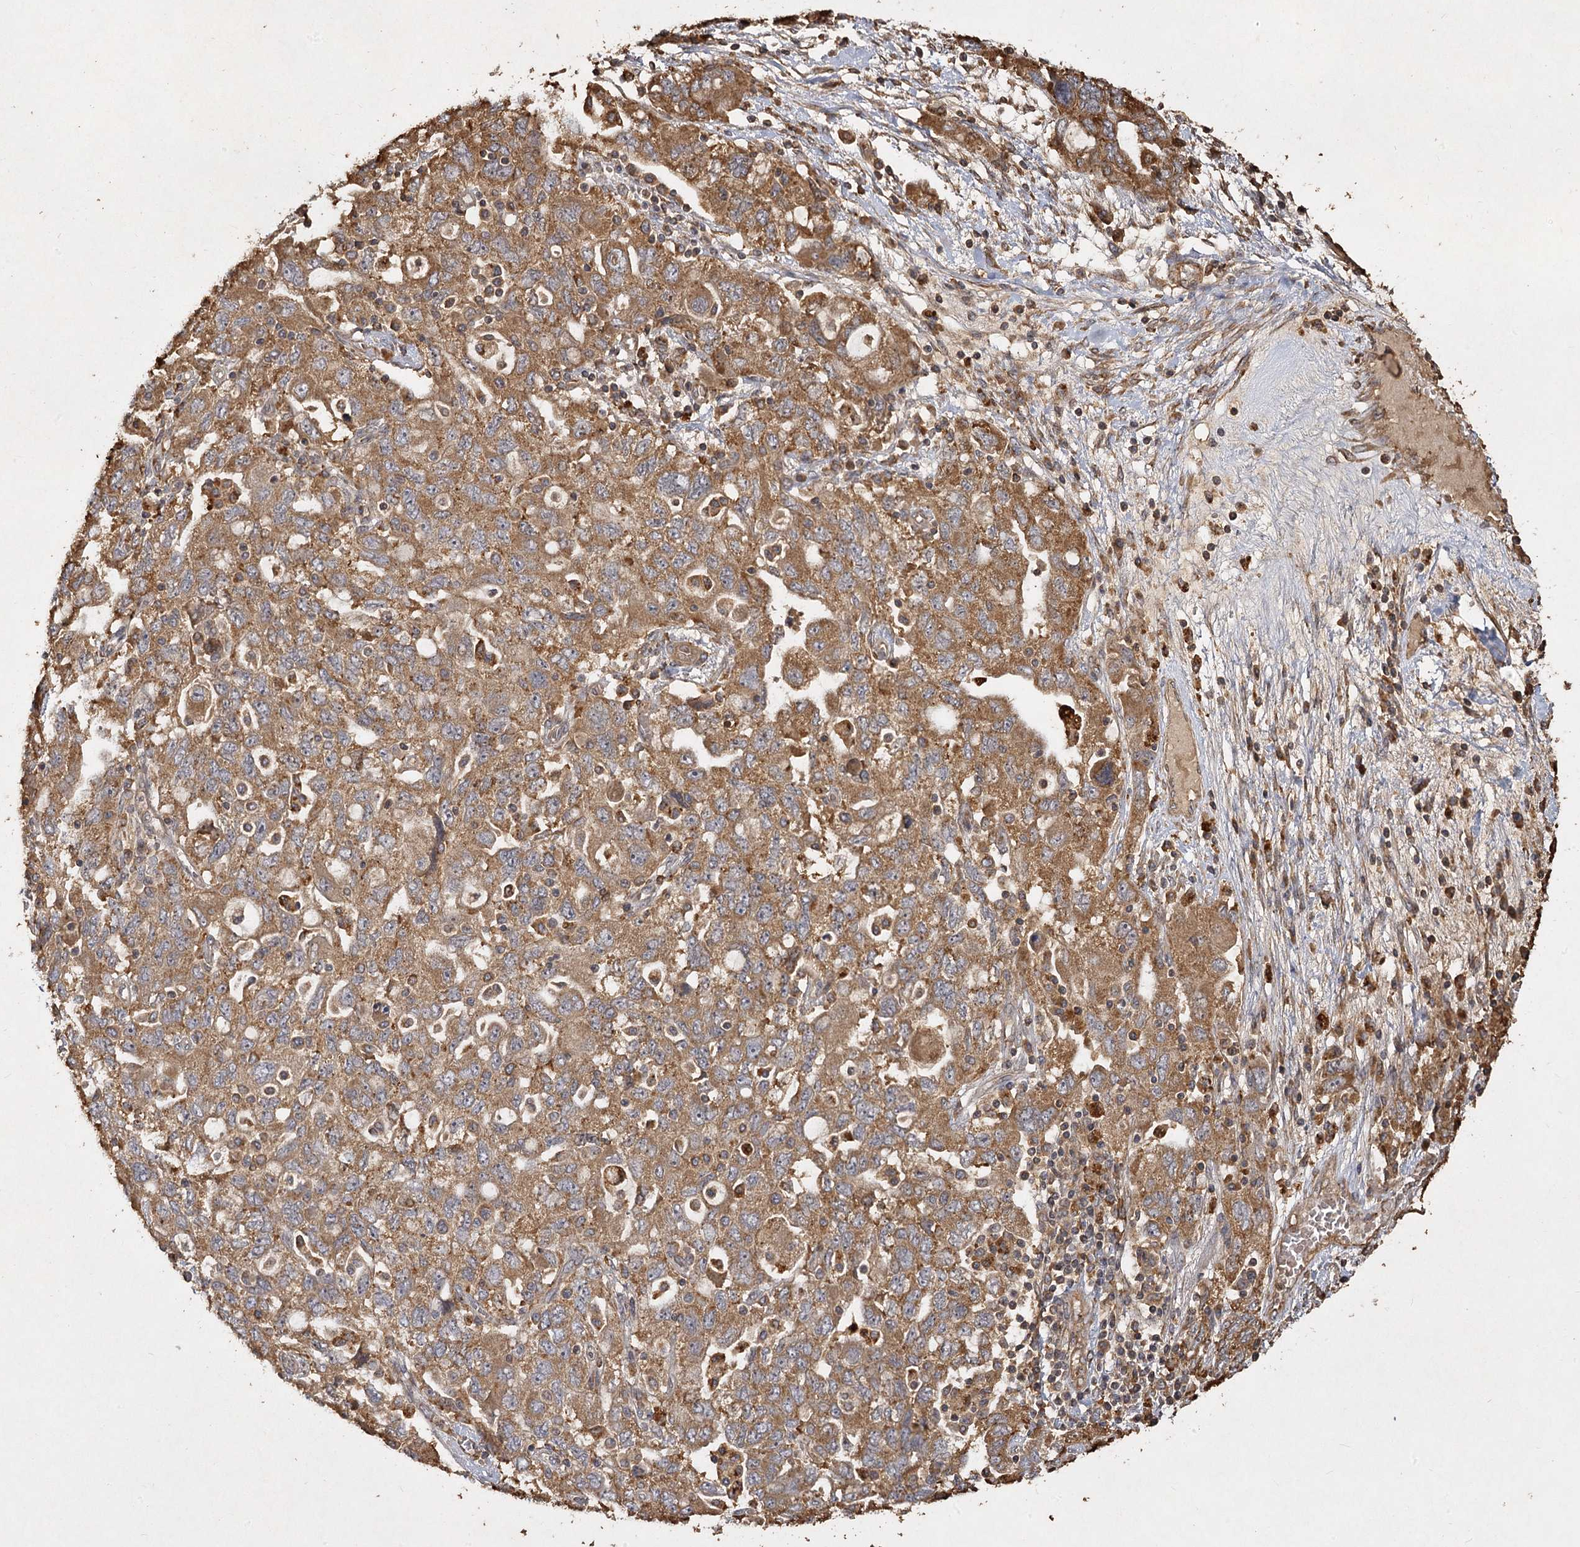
{"staining": {"intensity": "moderate", "quantity": ">75%", "location": "cytoplasmic/membranous"}, "tissue": "ovarian cancer", "cell_type": "Tumor cells", "image_type": "cancer", "snomed": [{"axis": "morphology", "description": "Carcinoma, NOS"}, {"axis": "morphology", "description": "Cystadenocarcinoma, serous, NOS"}, {"axis": "topography", "description": "Ovary"}], "caption": "Protein staining by immunohistochemistry reveals moderate cytoplasmic/membranous staining in about >75% of tumor cells in ovarian cancer.", "gene": "PIK3C2A", "patient": {"sex": "female", "age": 69}}